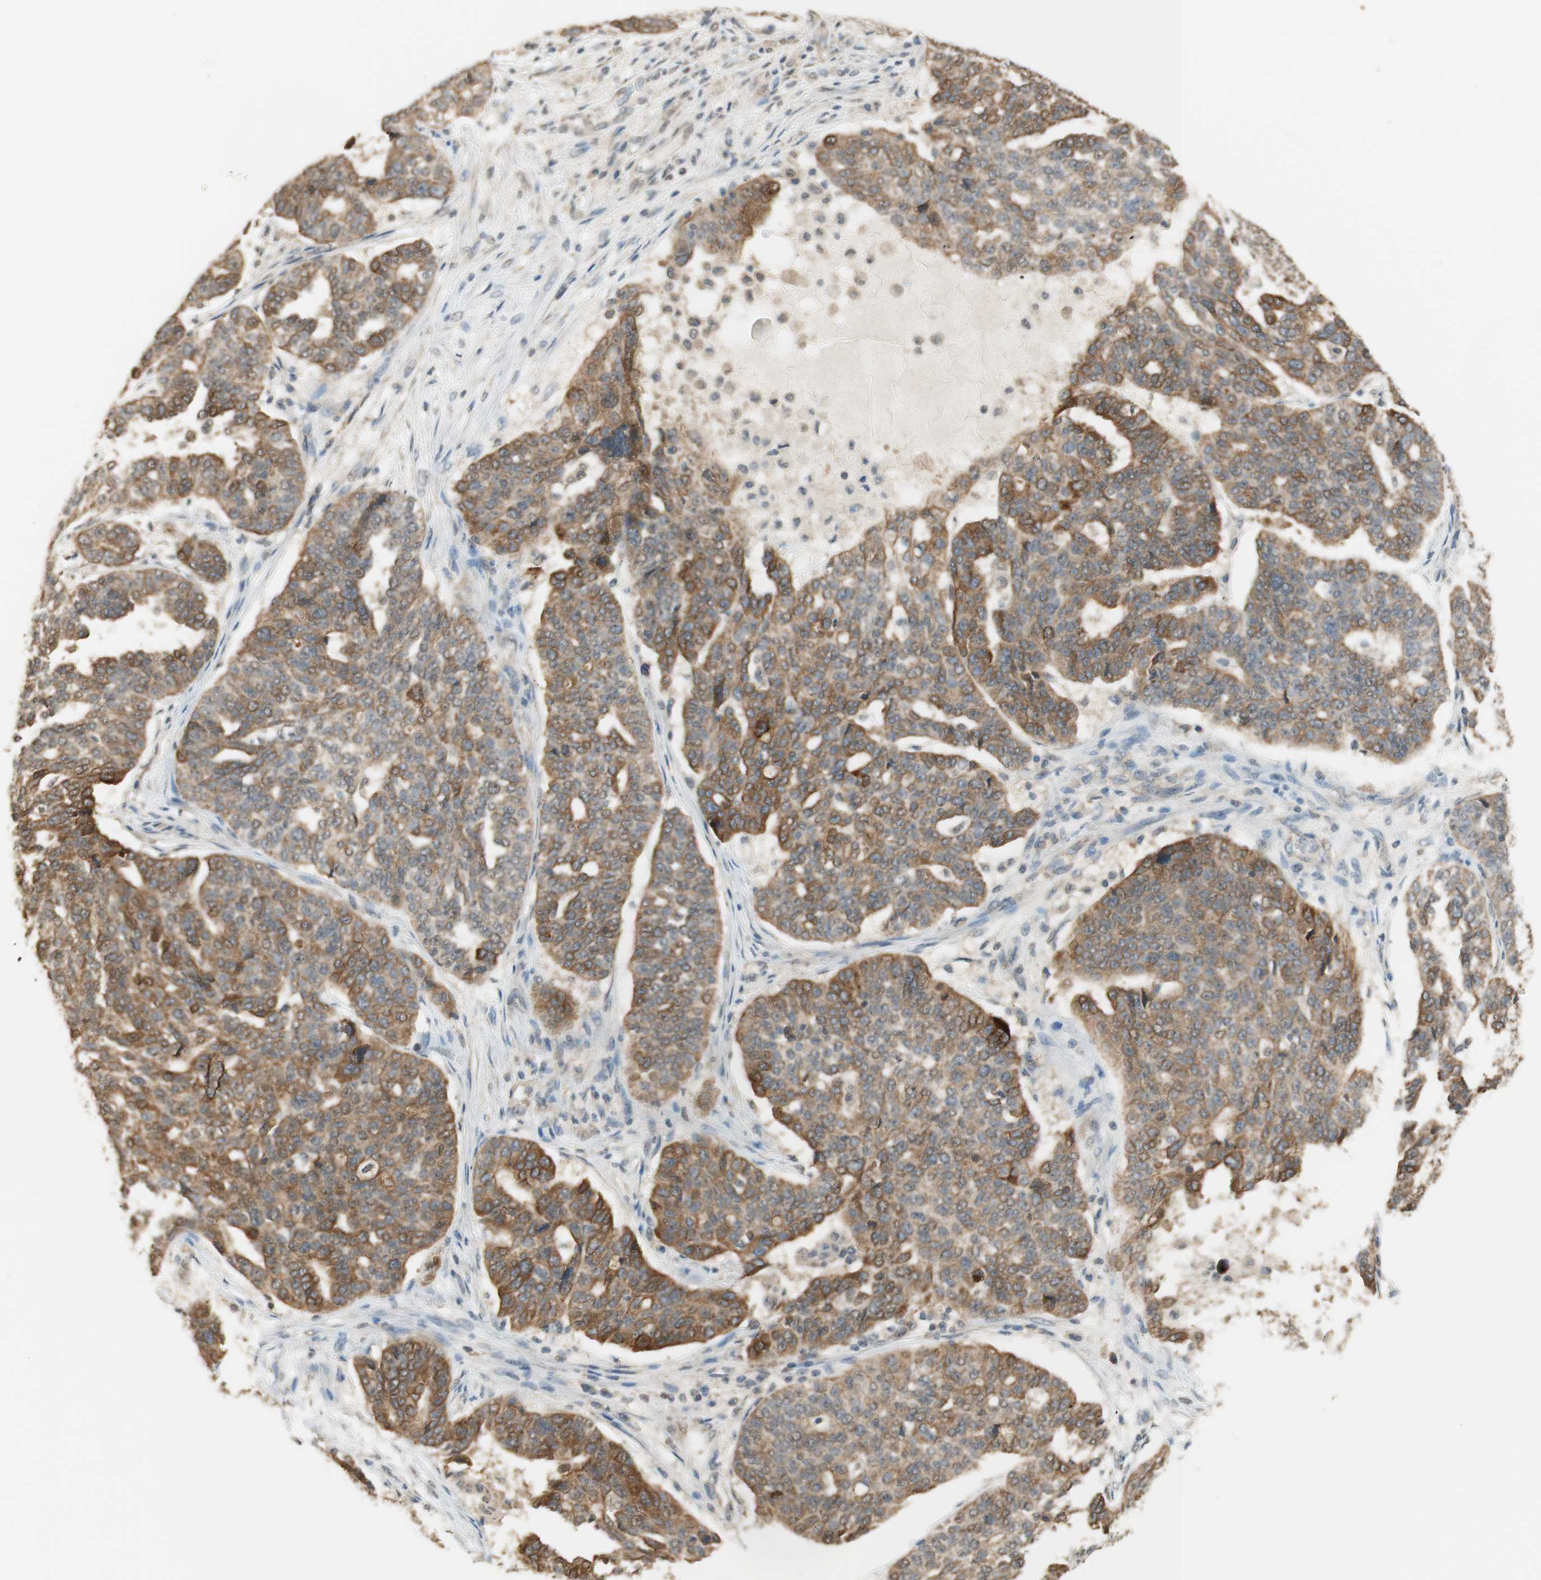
{"staining": {"intensity": "moderate", "quantity": ">75%", "location": "cytoplasmic/membranous"}, "tissue": "ovarian cancer", "cell_type": "Tumor cells", "image_type": "cancer", "snomed": [{"axis": "morphology", "description": "Cystadenocarcinoma, serous, NOS"}, {"axis": "topography", "description": "Ovary"}], "caption": "Protein staining exhibits moderate cytoplasmic/membranous staining in approximately >75% of tumor cells in ovarian serous cystadenocarcinoma. Nuclei are stained in blue.", "gene": "SPINT2", "patient": {"sex": "female", "age": 59}}